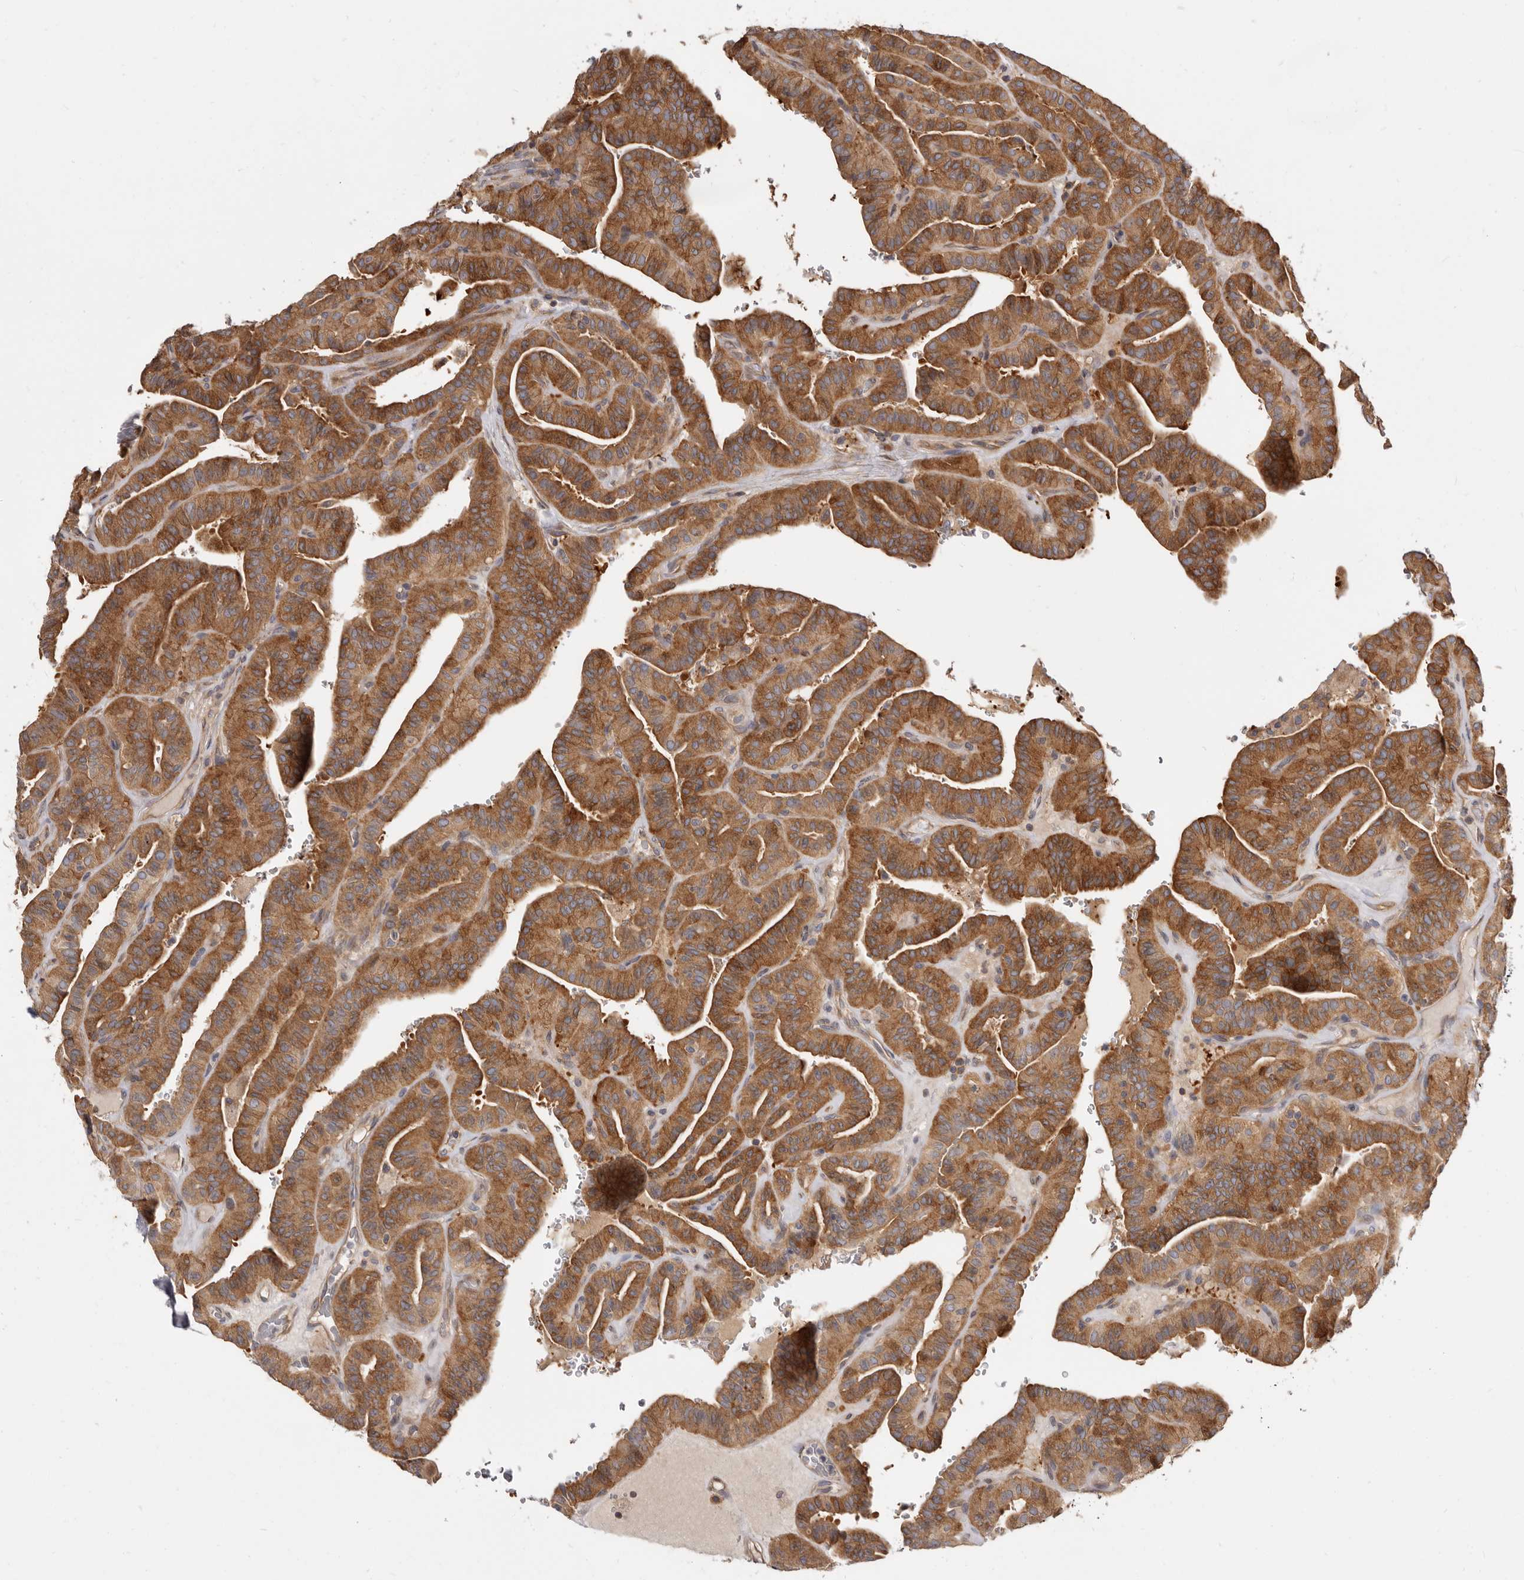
{"staining": {"intensity": "moderate", "quantity": ">75%", "location": "cytoplasmic/membranous"}, "tissue": "thyroid cancer", "cell_type": "Tumor cells", "image_type": "cancer", "snomed": [{"axis": "morphology", "description": "Papillary adenocarcinoma, NOS"}, {"axis": "topography", "description": "Thyroid gland"}], "caption": "Human thyroid cancer stained with a protein marker displays moderate staining in tumor cells.", "gene": "ADAMTS20", "patient": {"sex": "male", "age": 77}}